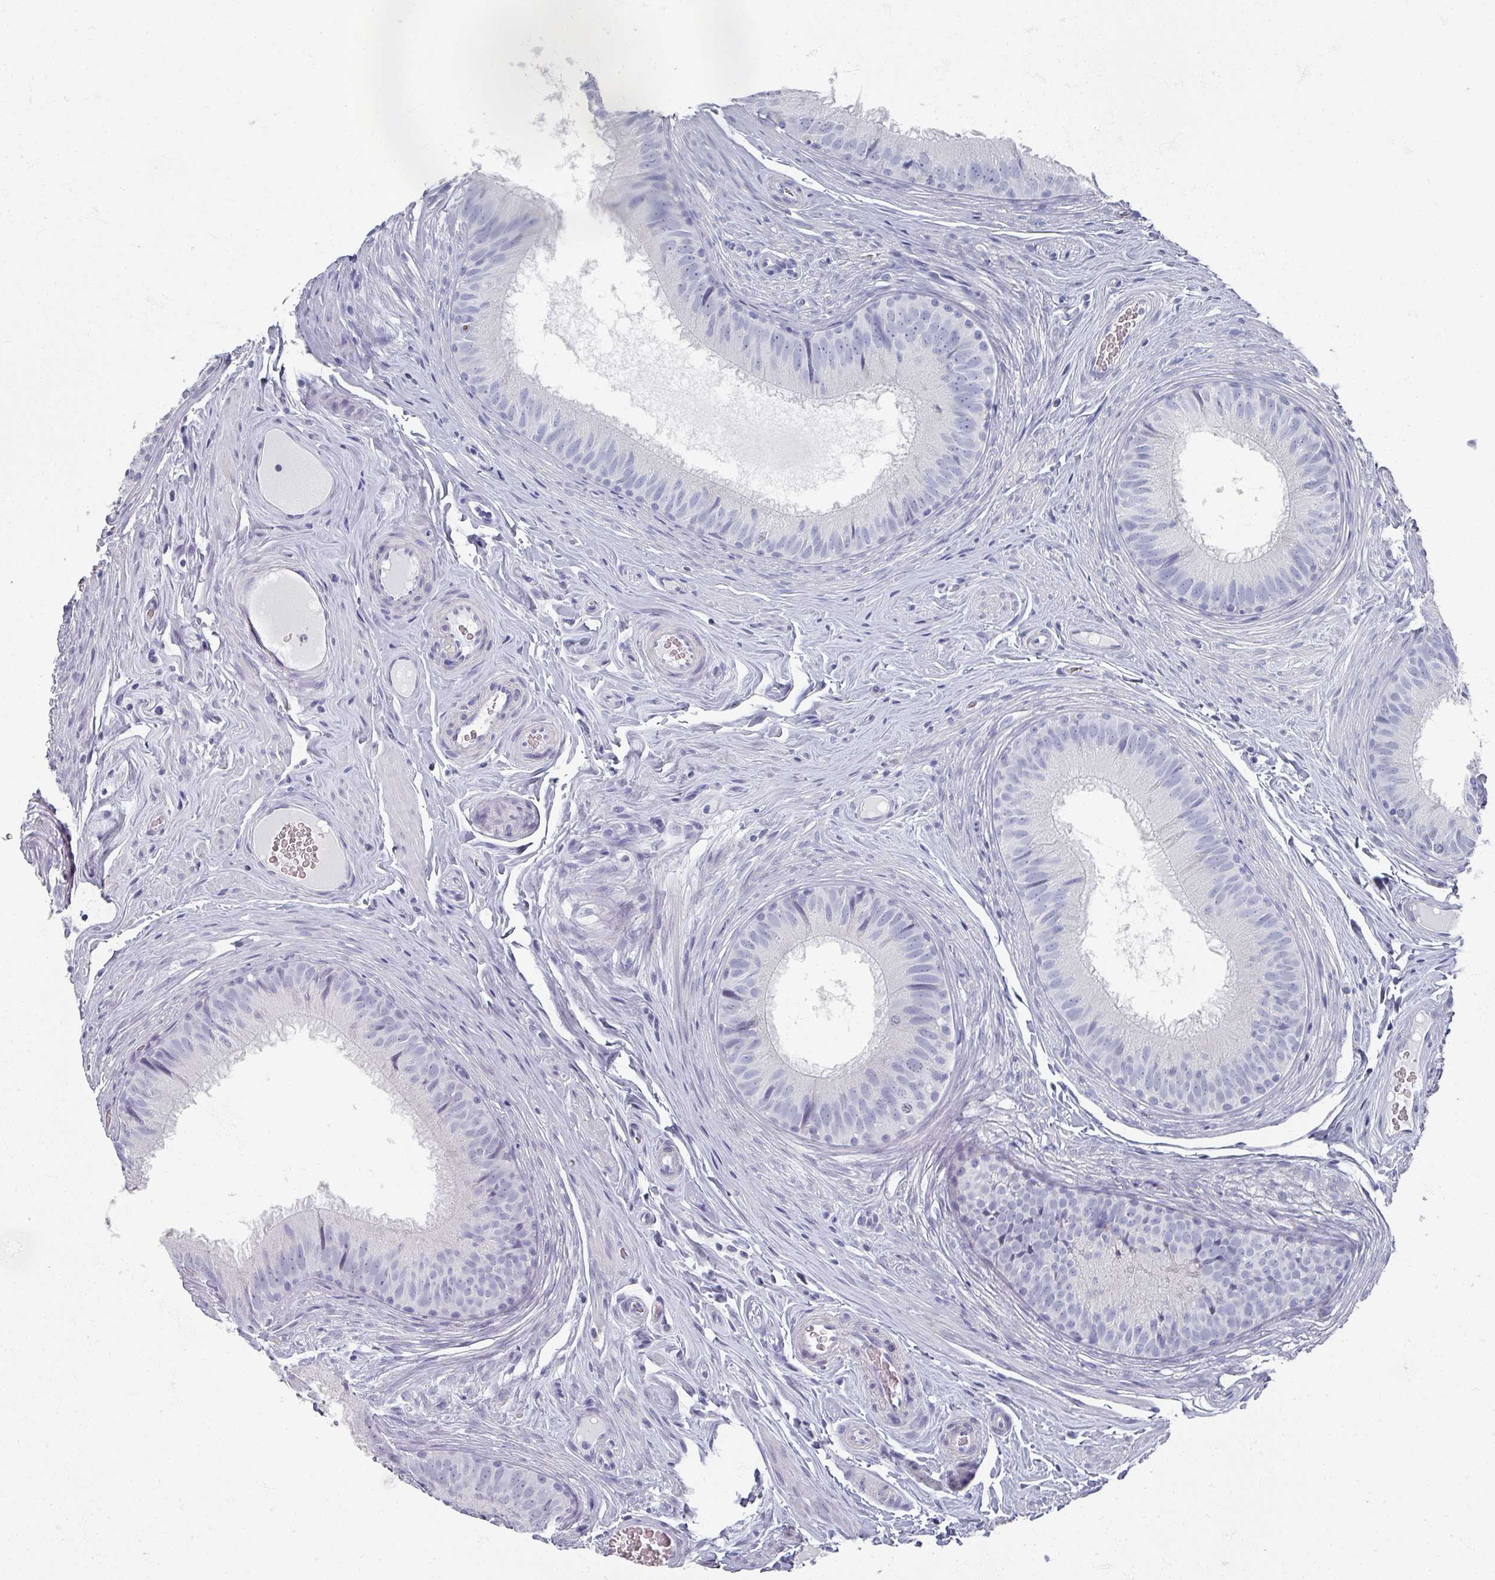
{"staining": {"intensity": "negative", "quantity": "none", "location": "none"}, "tissue": "epididymis", "cell_type": "Glandular cells", "image_type": "normal", "snomed": [{"axis": "morphology", "description": "Normal tissue, NOS"}, {"axis": "topography", "description": "Epididymis, spermatic cord, NOS"}], "caption": "Glandular cells show no significant protein staining in normal epididymis. (Brightfield microscopy of DAB IHC at high magnification).", "gene": "OMG", "patient": {"sex": "male", "age": 25}}